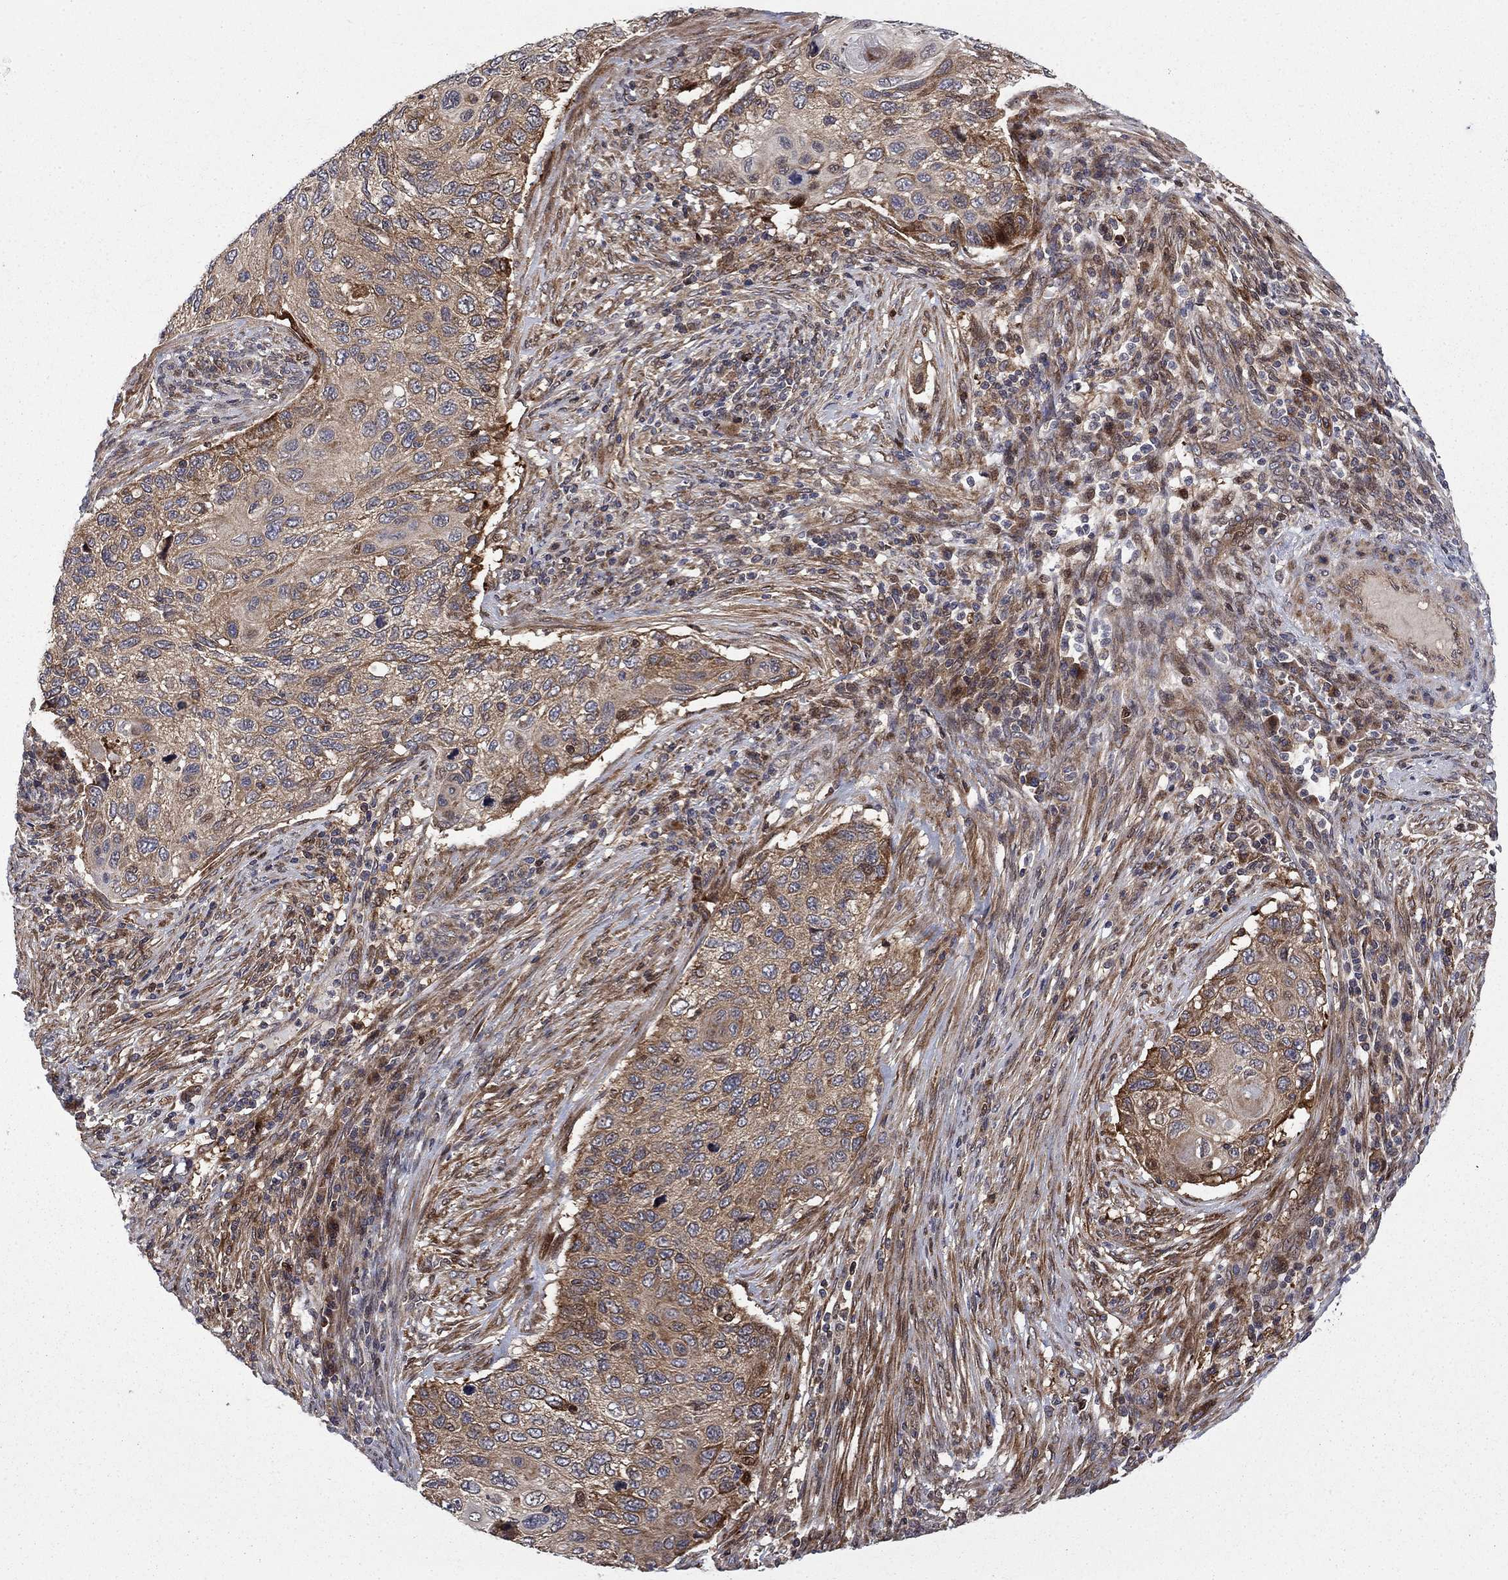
{"staining": {"intensity": "weak", "quantity": "25%-75%", "location": "cytoplasmic/membranous"}, "tissue": "cervical cancer", "cell_type": "Tumor cells", "image_type": "cancer", "snomed": [{"axis": "morphology", "description": "Squamous cell carcinoma, NOS"}, {"axis": "topography", "description": "Cervix"}], "caption": "Brown immunohistochemical staining in human cervical cancer (squamous cell carcinoma) reveals weak cytoplasmic/membranous expression in about 25%-75% of tumor cells. Using DAB (brown) and hematoxylin (blue) stains, captured at high magnification using brightfield microscopy.", "gene": "HDAC4", "patient": {"sex": "female", "age": 70}}